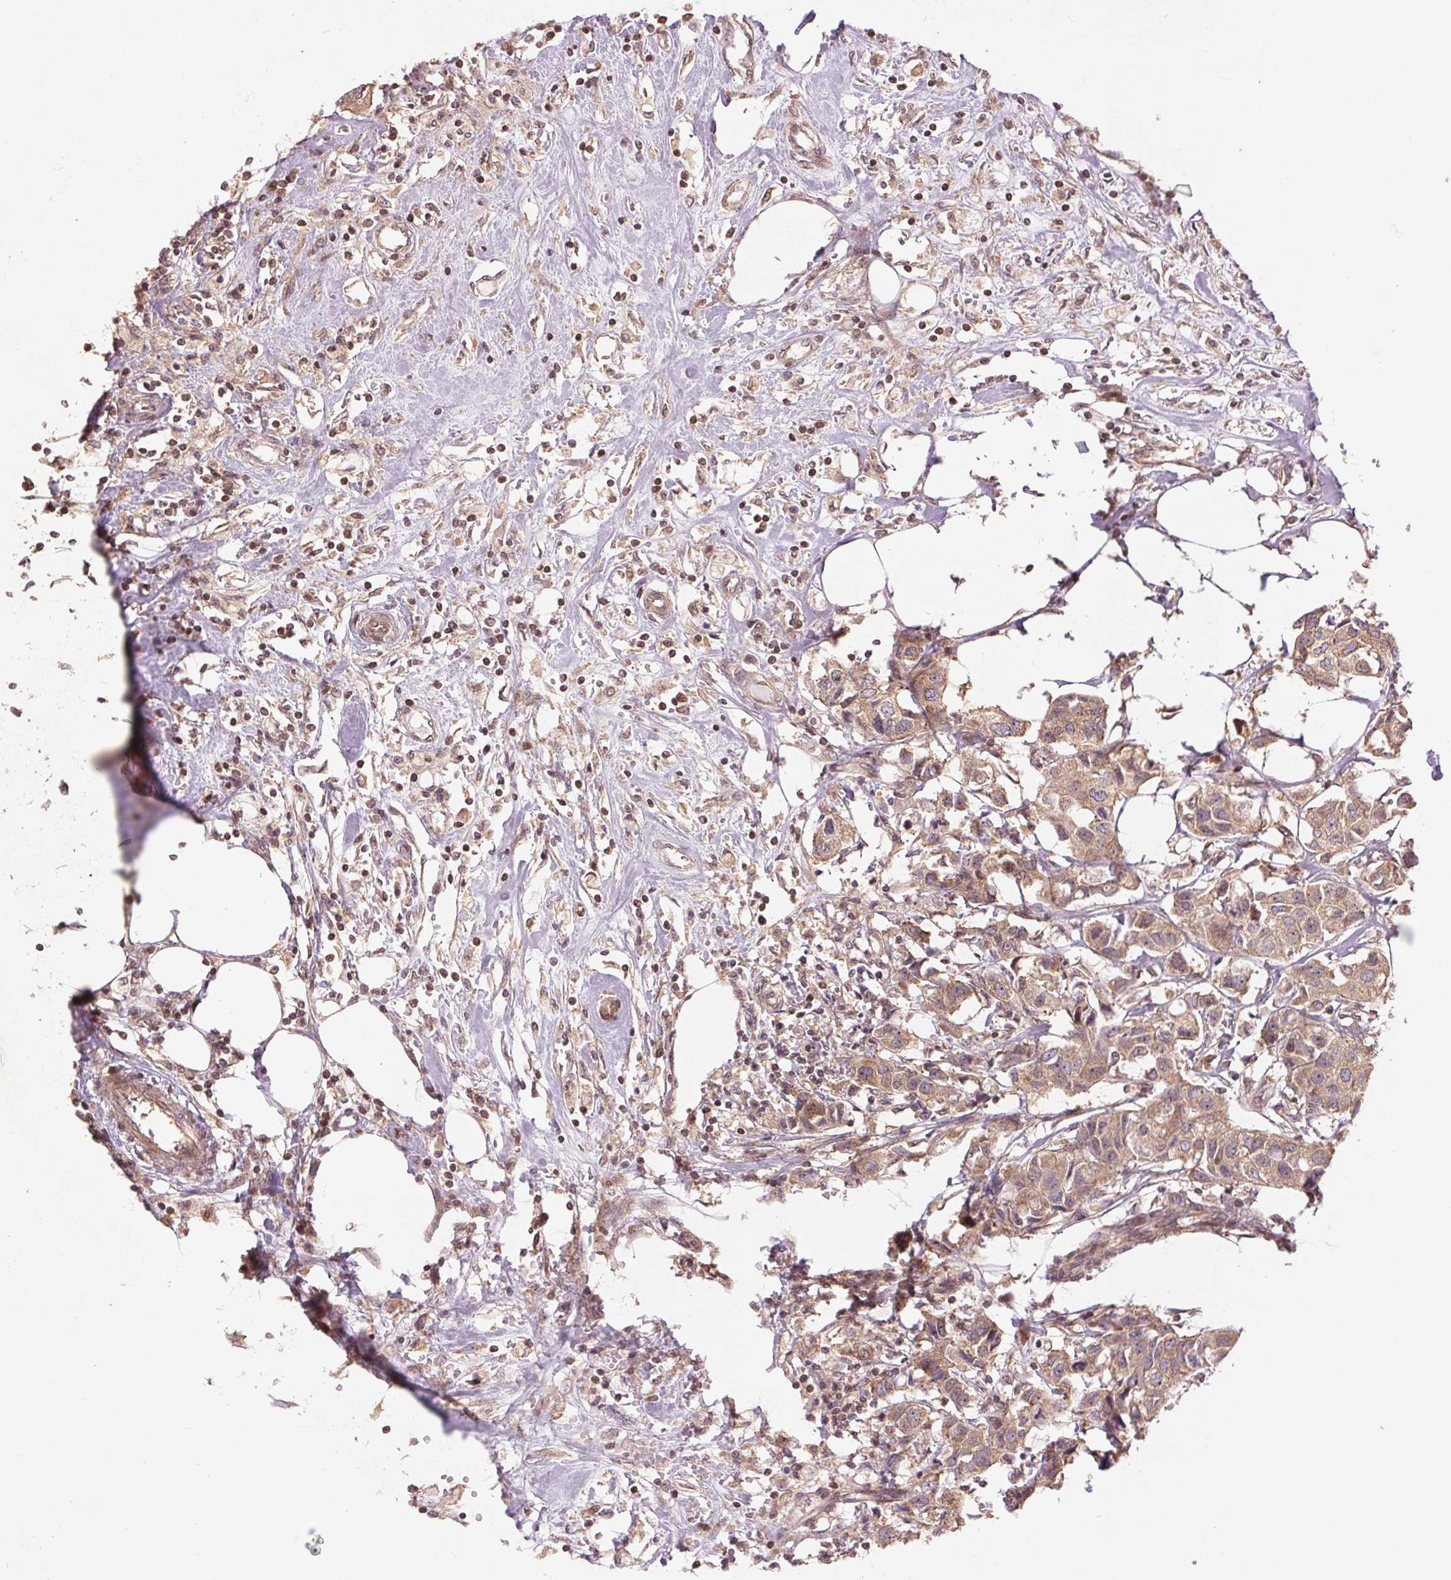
{"staining": {"intensity": "weak", "quantity": ">75%", "location": "cytoplasmic/membranous"}, "tissue": "breast cancer", "cell_type": "Tumor cells", "image_type": "cancer", "snomed": [{"axis": "morphology", "description": "Duct carcinoma"}, {"axis": "topography", "description": "Breast"}], "caption": "Weak cytoplasmic/membranous positivity is appreciated in about >75% of tumor cells in intraductal carcinoma (breast).", "gene": "BTF3L4", "patient": {"sex": "female", "age": 80}}